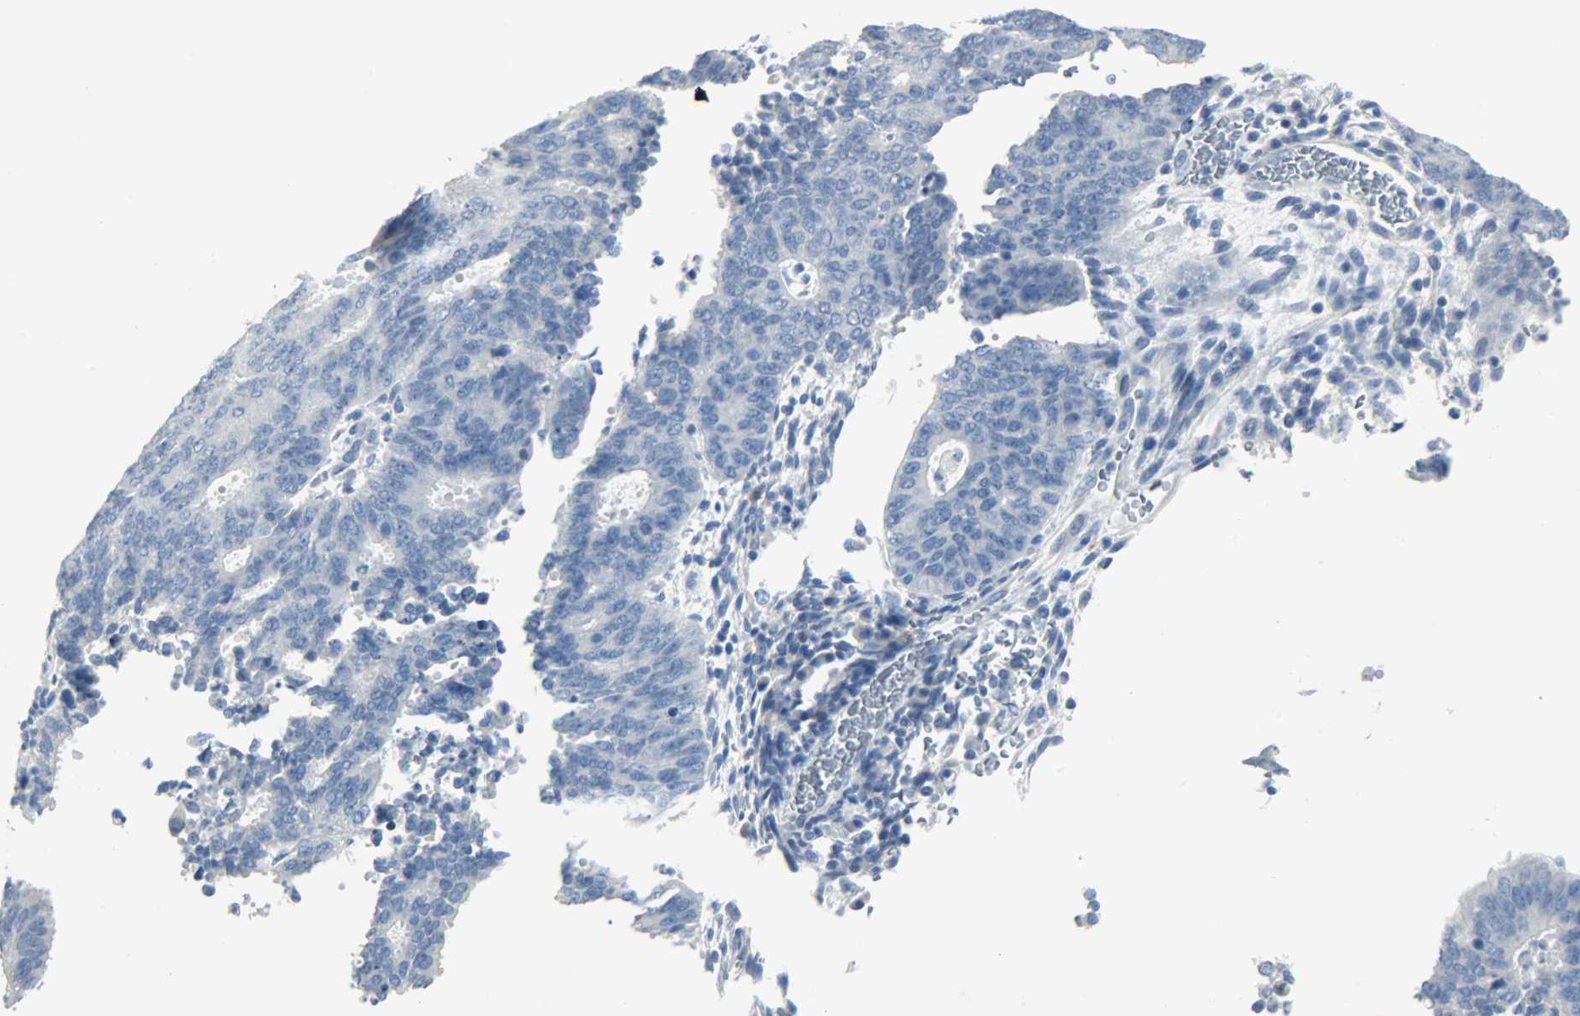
{"staining": {"intensity": "negative", "quantity": "none", "location": "none"}, "tissue": "cervical cancer", "cell_type": "Tumor cells", "image_type": "cancer", "snomed": [{"axis": "morphology", "description": "Adenocarcinoma, NOS"}, {"axis": "topography", "description": "Cervix"}], "caption": "High power microscopy photomicrograph of an immunohistochemistry (IHC) histopathology image of cervical adenocarcinoma, revealing no significant positivity in tumor cells.", "gene": "KIT", "patient": {"sex": "female", "age": 44}}